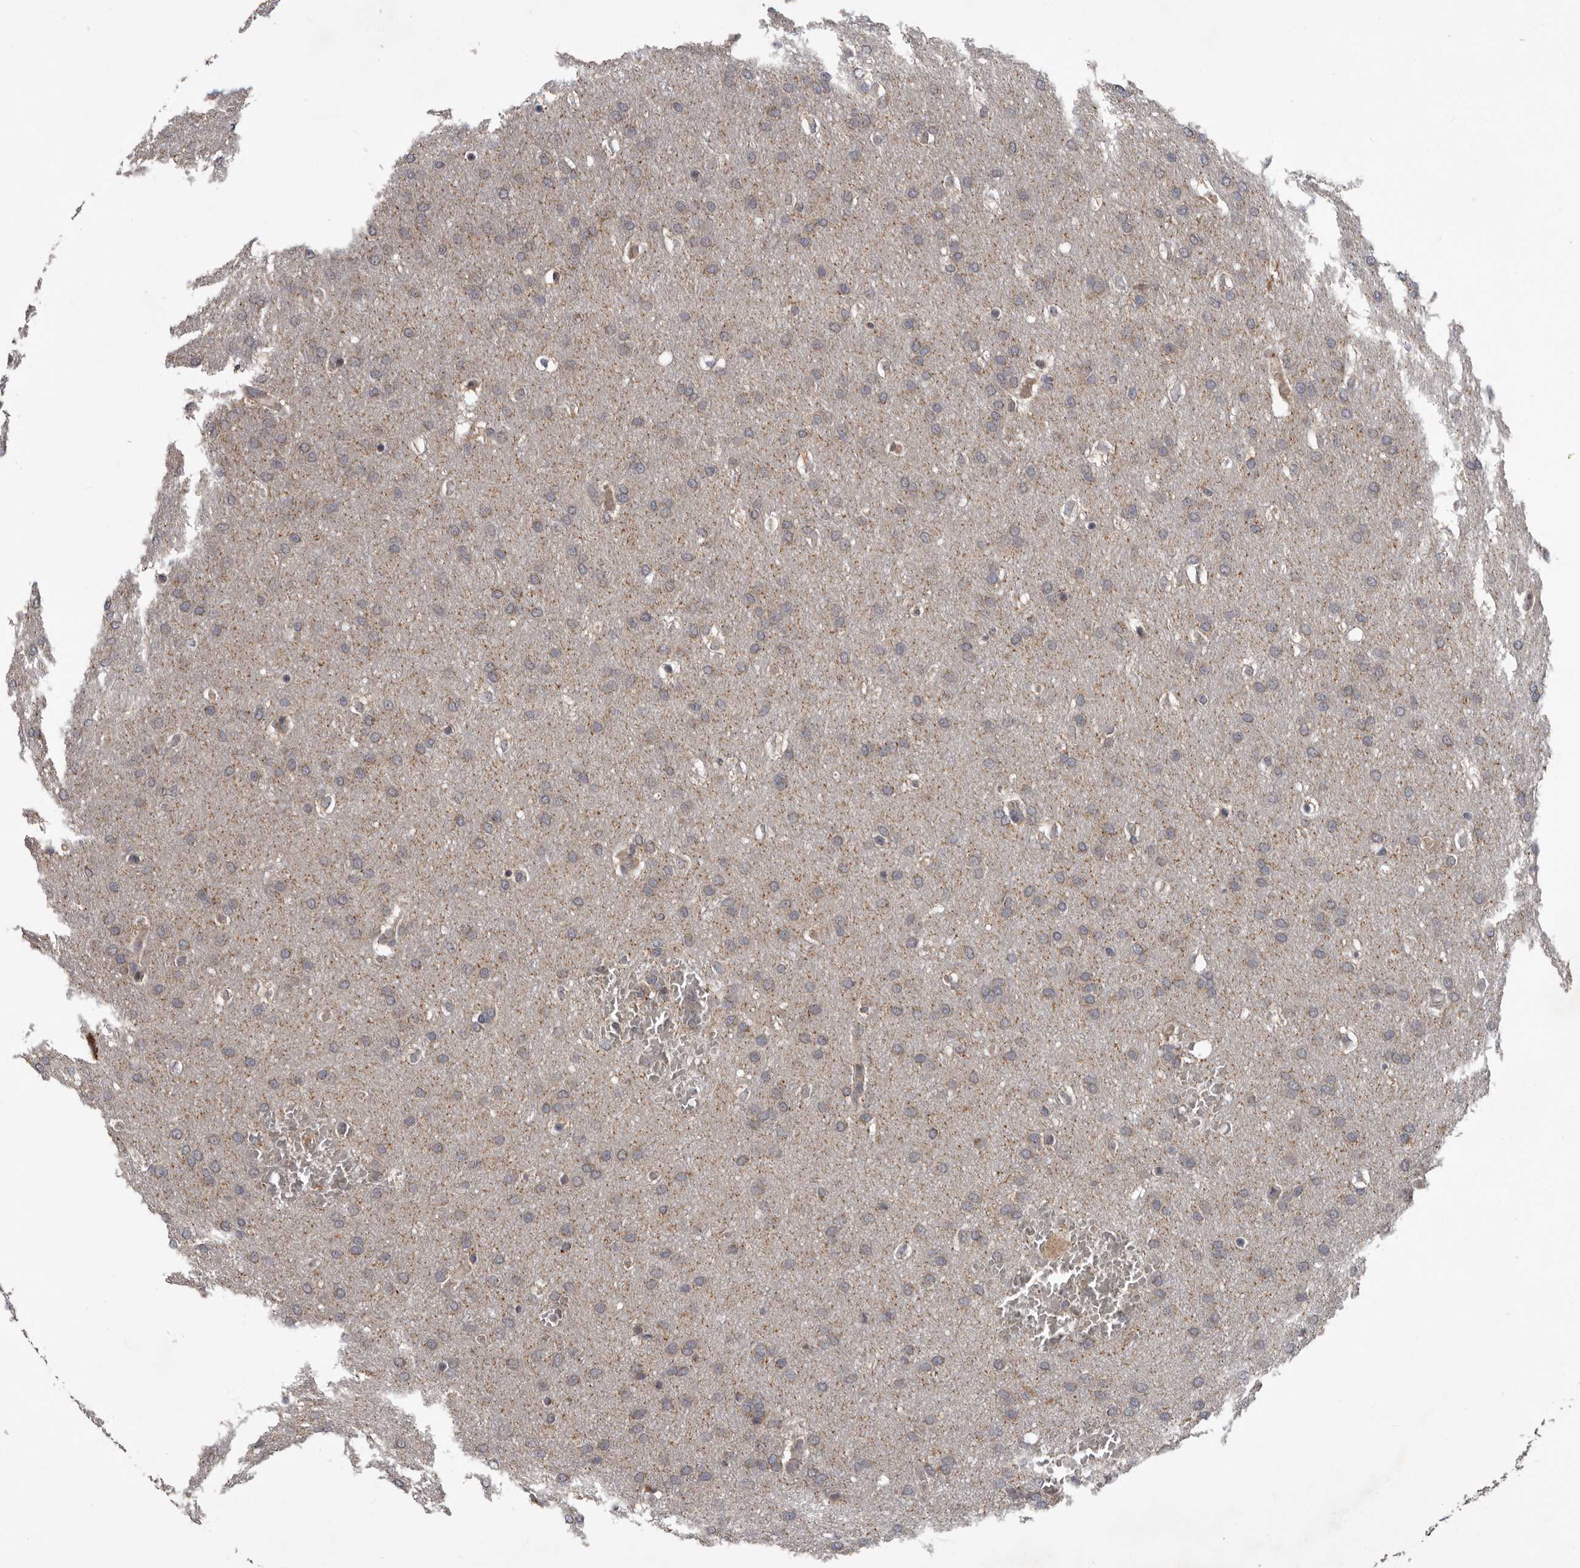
{"staining": {"intensity": "weak", "quantity": "25%-75%", "location": "cytoplasmic/membranous"}, "tissue": "glioma", "cell_type": "Tumor cells", "image_type": "cancer", "snomed": [{"axis": "morphology", "description": "Glioma, malignant, Low grade"}, {"axis": "topography", "description": "Brain"}], "caption": "IHC (DAB (3,3'-diaminobenzidine)) staining of malignant low-grade glioma reveals weak cytoplasmic/membranous protein staining in about 25%-75% of tumor cells.", "gene": "FGFR4", "patient": {"sex": "female", "age": 37}}